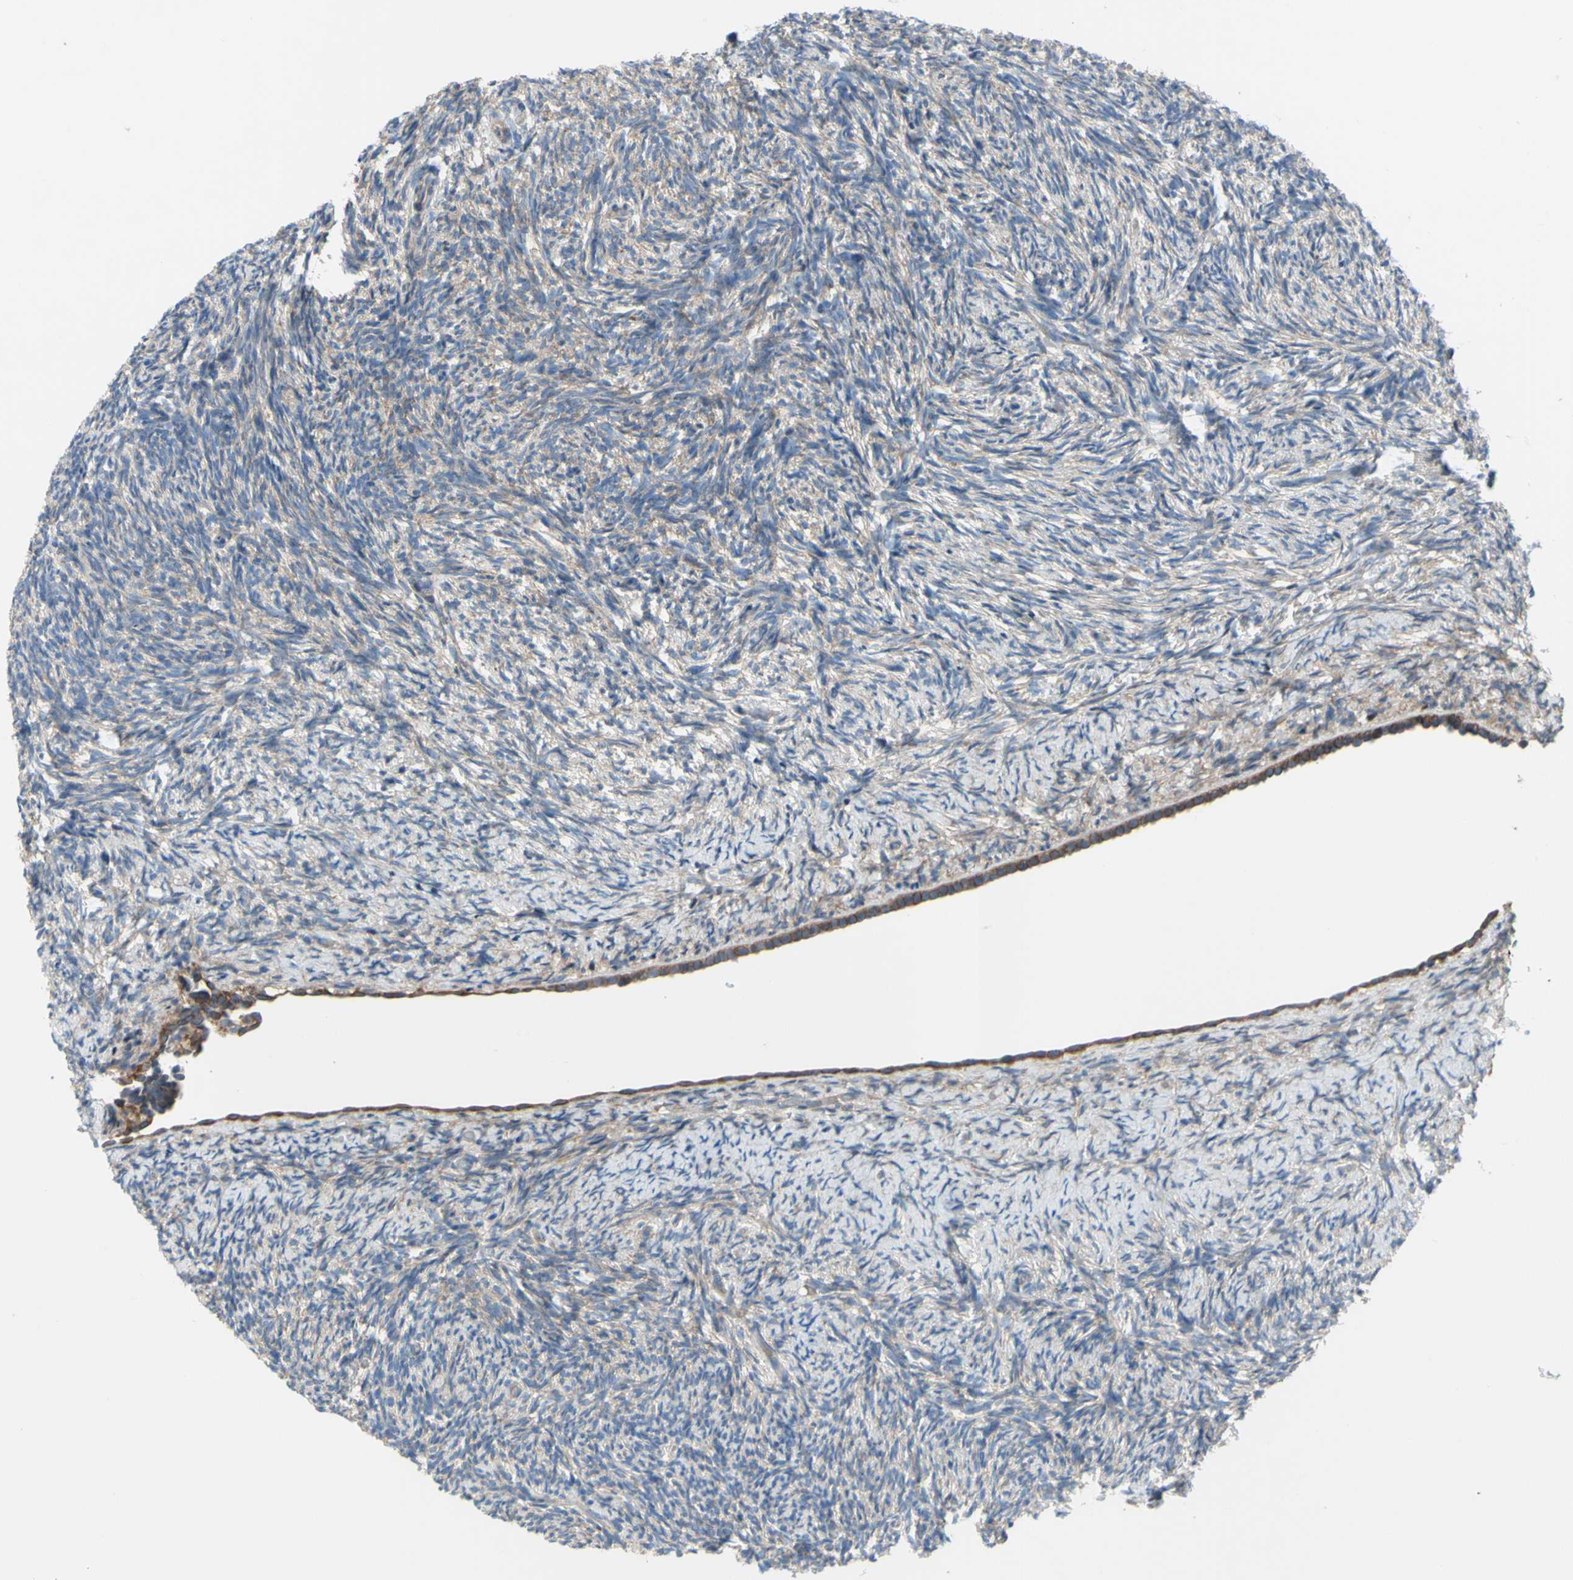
{"staining": {"intensity": "weak", "quantity": "25%-75%", "location": "cytoplasmic/membranous"}, "tissue": "ovary", "cell_type": "Ovarian stroma cells", "image_type": "normal", "snomed": [{"axis": "morphology", "description": "Normal tissue, NOS"}, {"axis": "topography", "description": "Ovary"}], "caption": "High-power microscopy captured an immunohistochemistry image of benign ovary, revealing weak cytoplasmic/membranous expression in about 25%-75% of ovarian stroma cells. Nuclei are stained in blue.", "gene": "GRAMD2B", "patient": {"sex": "female", "age": 60}}